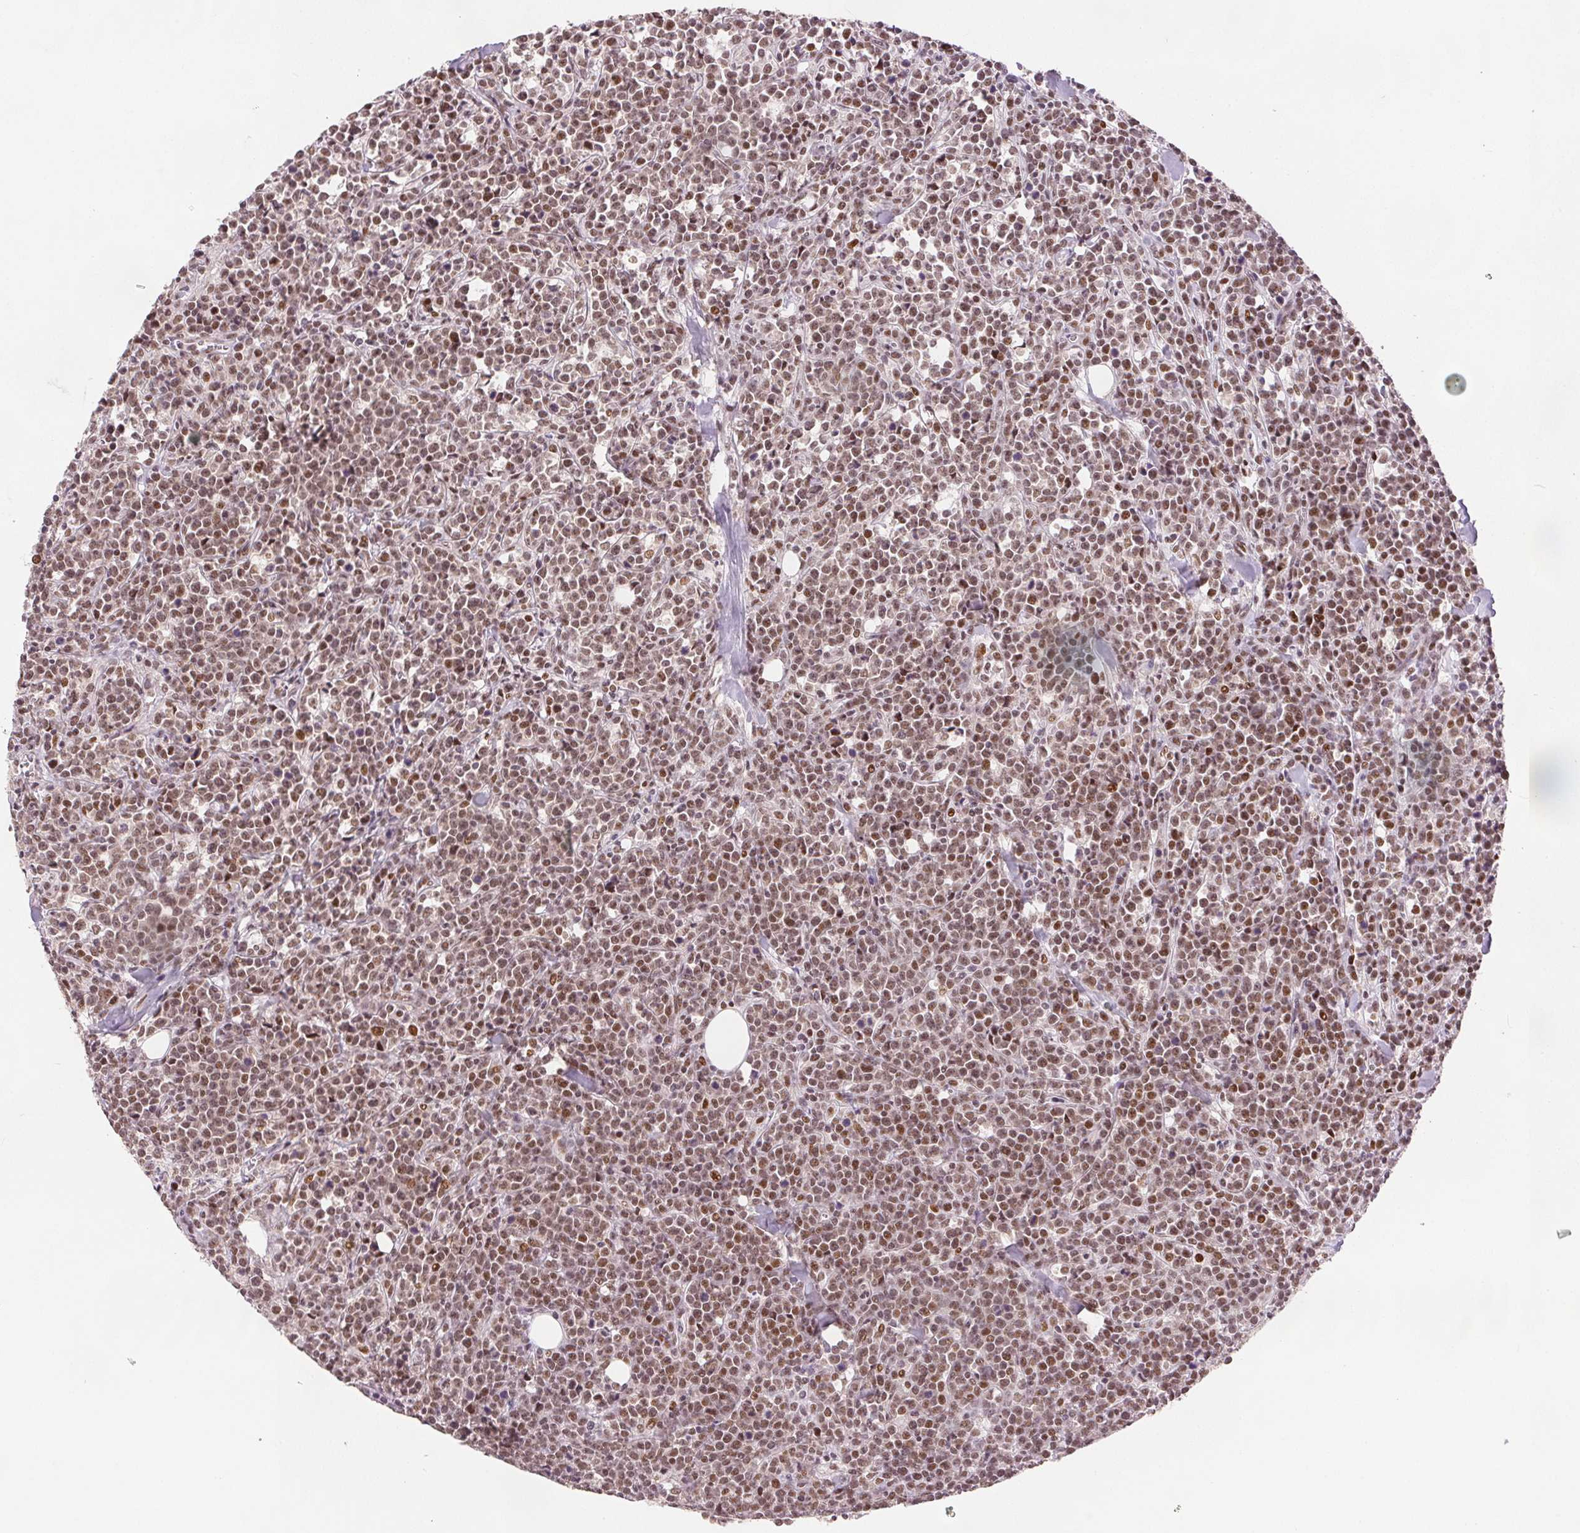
{"staining": {"intensity": "moderate", "quantity": ">75%", "location": "nuclear"}, "tissue": "lymphoma", "cell_type": "Tumor cells", "image_type": "cancer", "snomed": [{"axis": "morphology", "description": "Malignant lymphoma, non-Hodgkin's type, High grade"}, {"axis": "topography", "description": "Small intestine"}], "caption": "The histopathology image reveals a brown stain indicating the presence of a protein in the nuclear of tumor cells in lymphoma.", "gene": "ZNF703", "patient": {"sex": "female", "age": 56}}